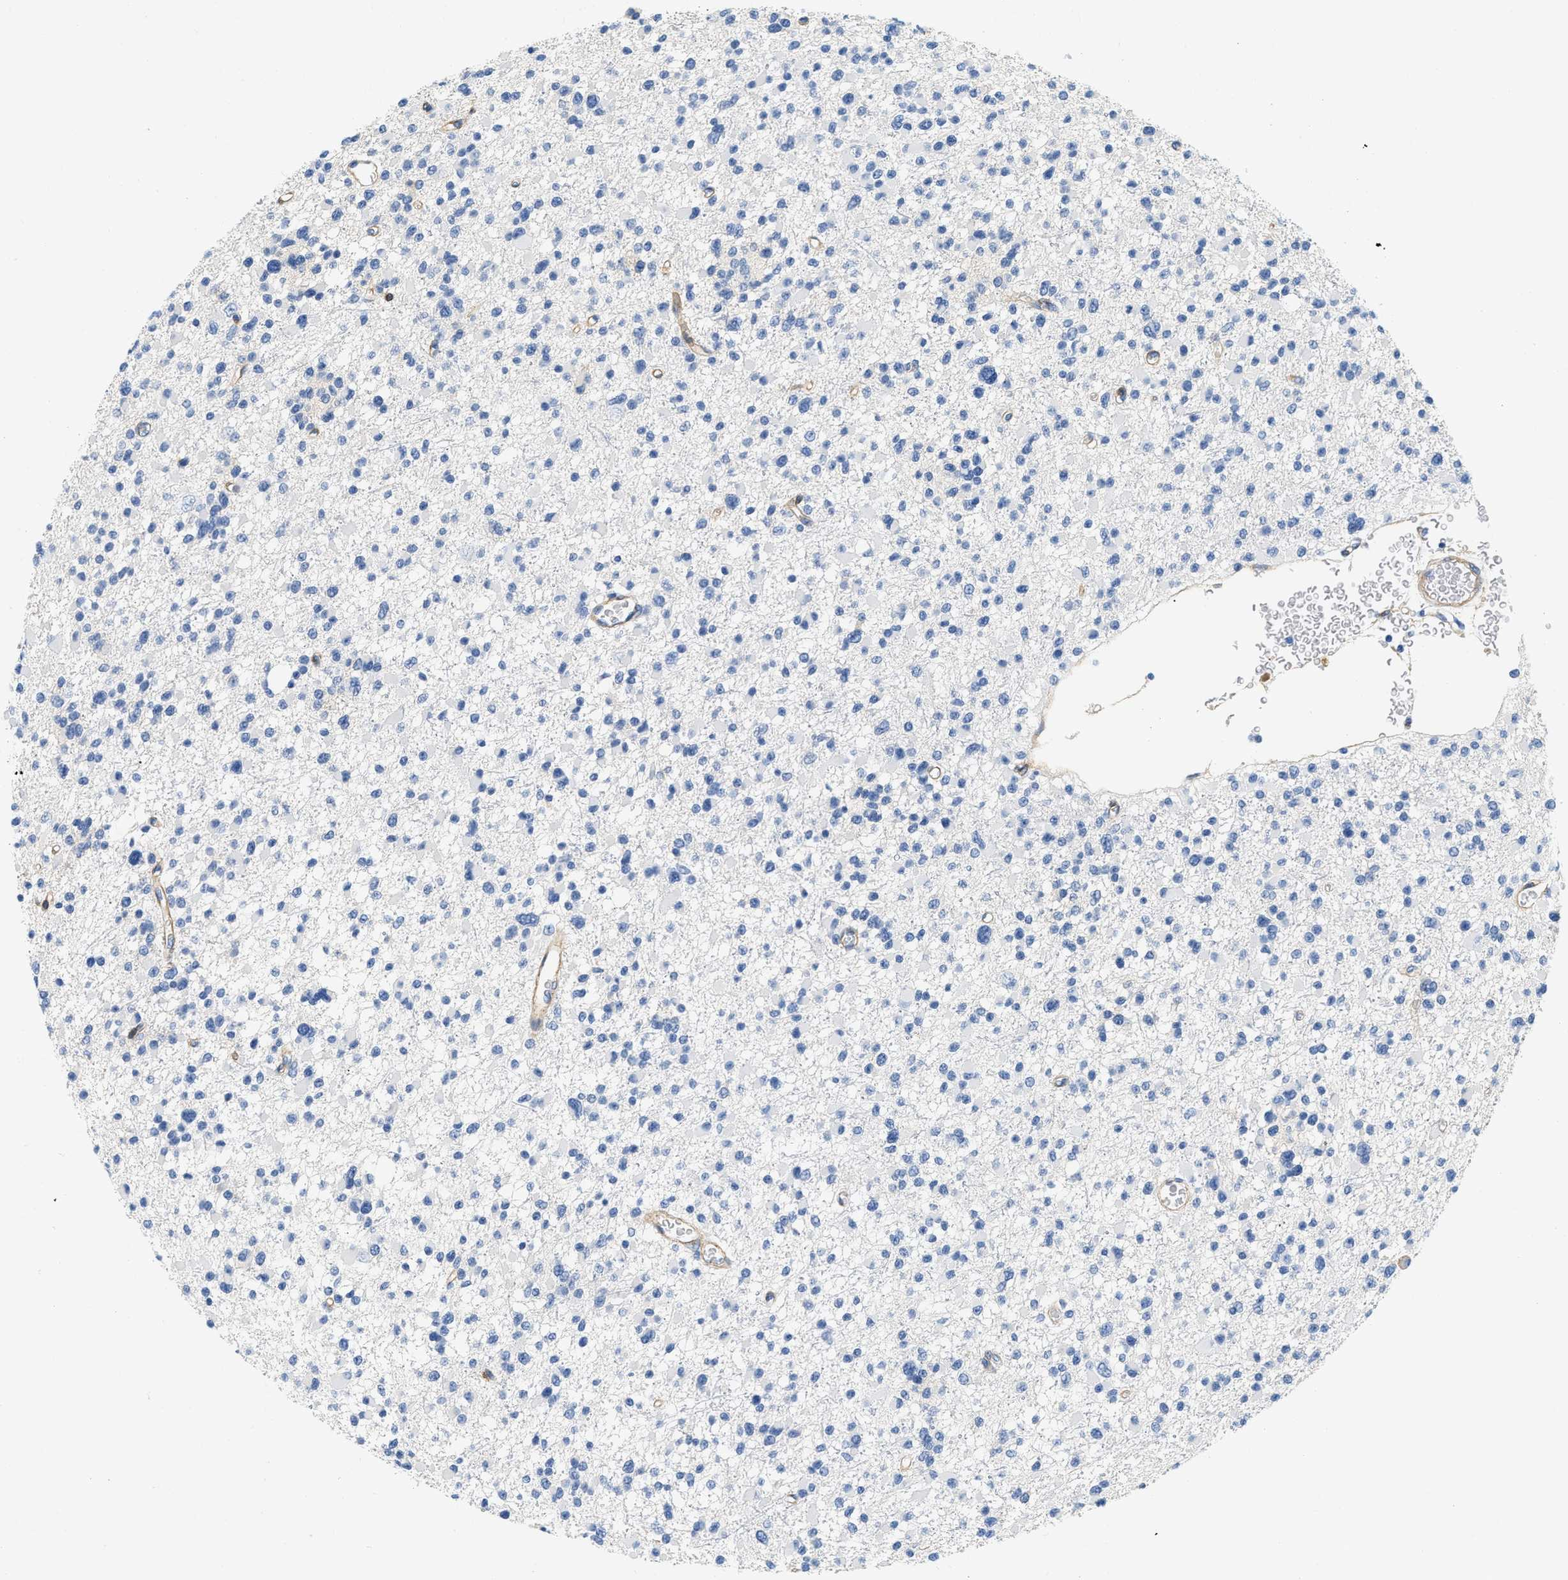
{"staining": {"intensity": "negative", "quantity": "none", "location": "none"}, "tissue": "glioma", "cell_type": "Tumor cells", "image_type": "cancer", "snomed": [{"axis": "morphology", "description": "Glioma, malignant, Low grade"}, {"axis": "topography", "description": "Brain"}], "caption": "Malignant low-grade glioma was stained to show a protein in brown. There is no significant staining in tumor cells.", "gene": "PDGFRB", "patient": {"sex": "female", "age": 22}}